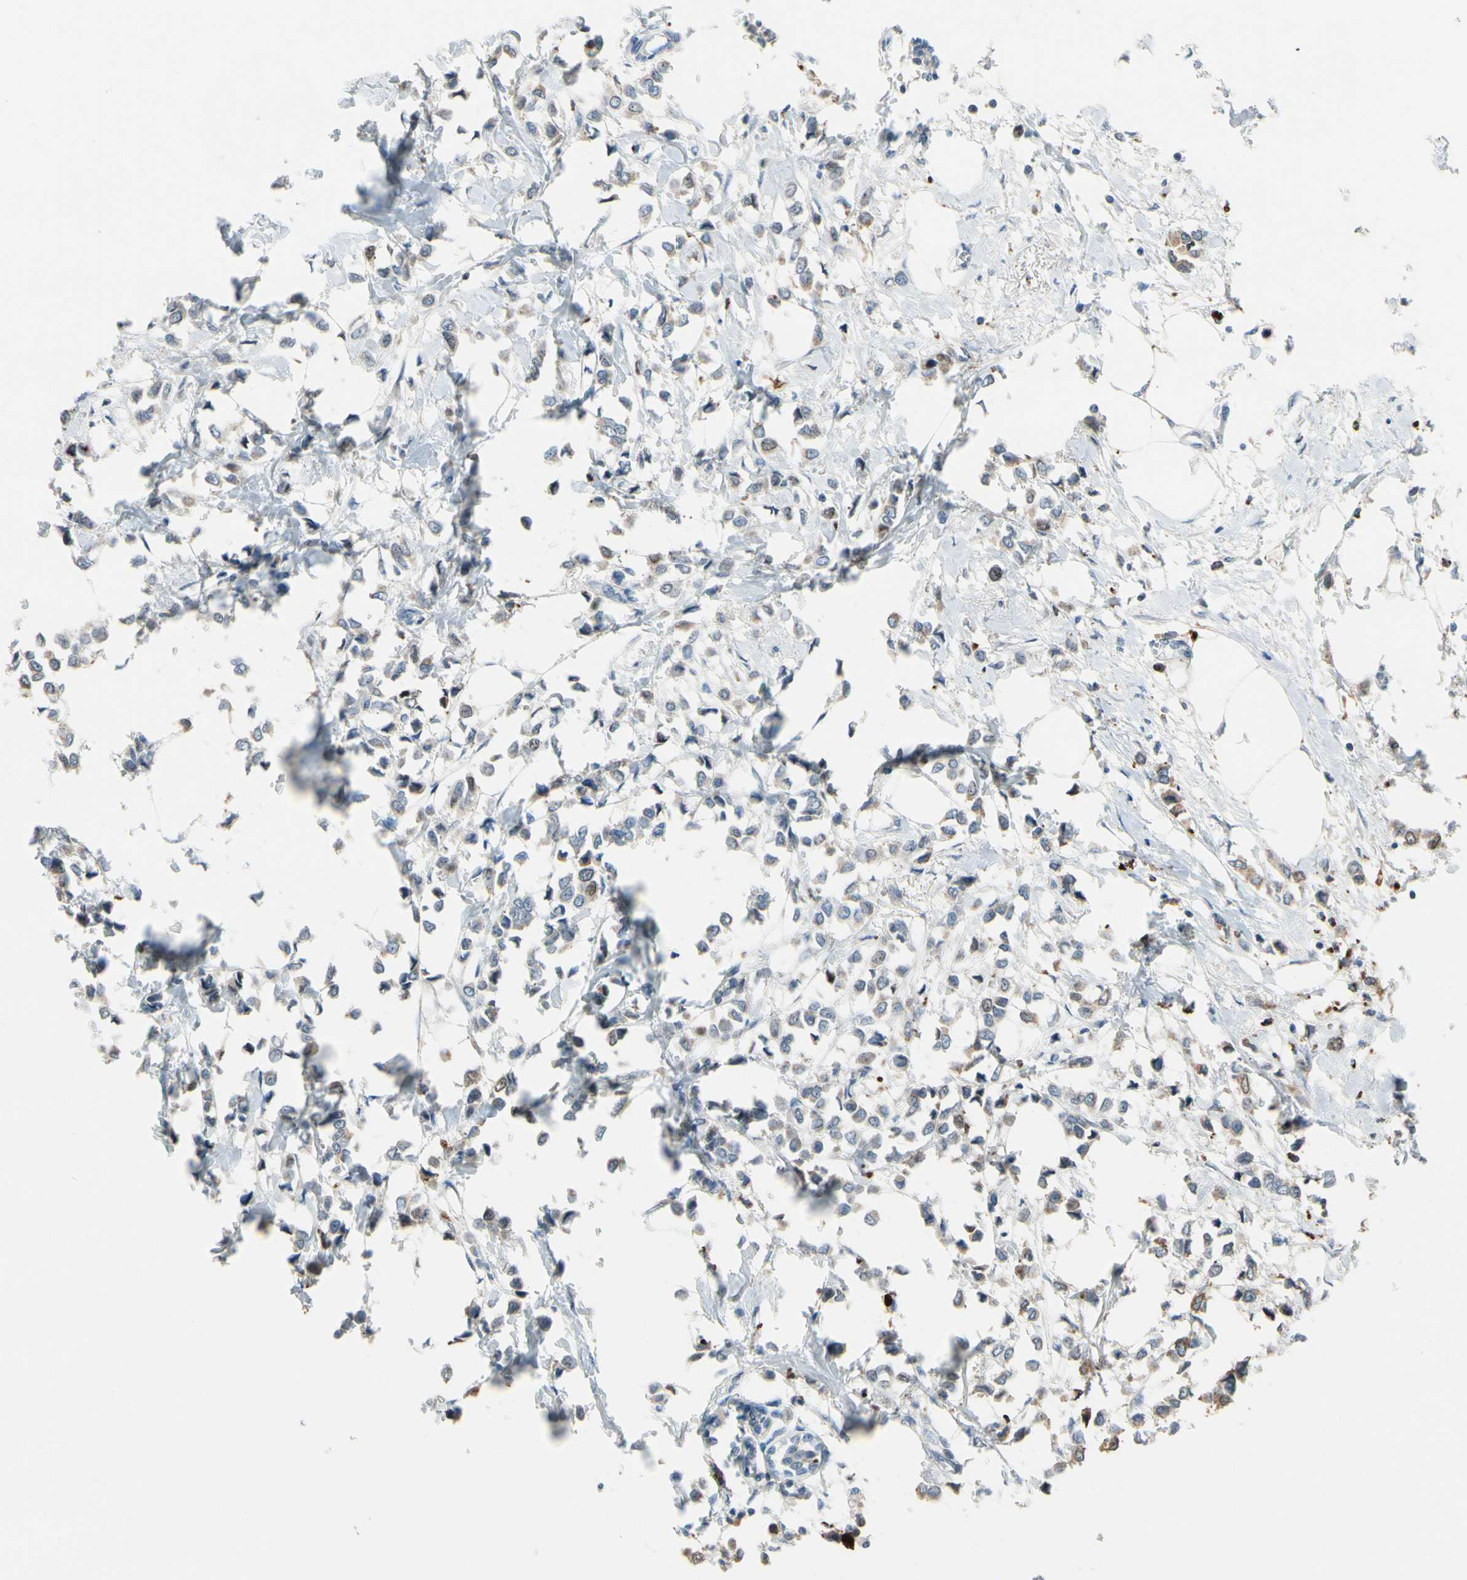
{"staining": {"intensity": "weak", "quantity": "<25%", "location": "nuclear"}, "tissue": "breast cancer", "cell_type": "Tumor cells", "image_type": "cancer", "snomed": [{"axis": "morphology", "description": "Lobular carcinoma"}, {"axis": "topography", "description": "Breast"}], "caption": "Histopathology image shows no significant protein staining in tumor cells of lobular carcinoma (breast).", "gene": "ZKSCAN4", "patient": {"sex": "female", "age": 51}}